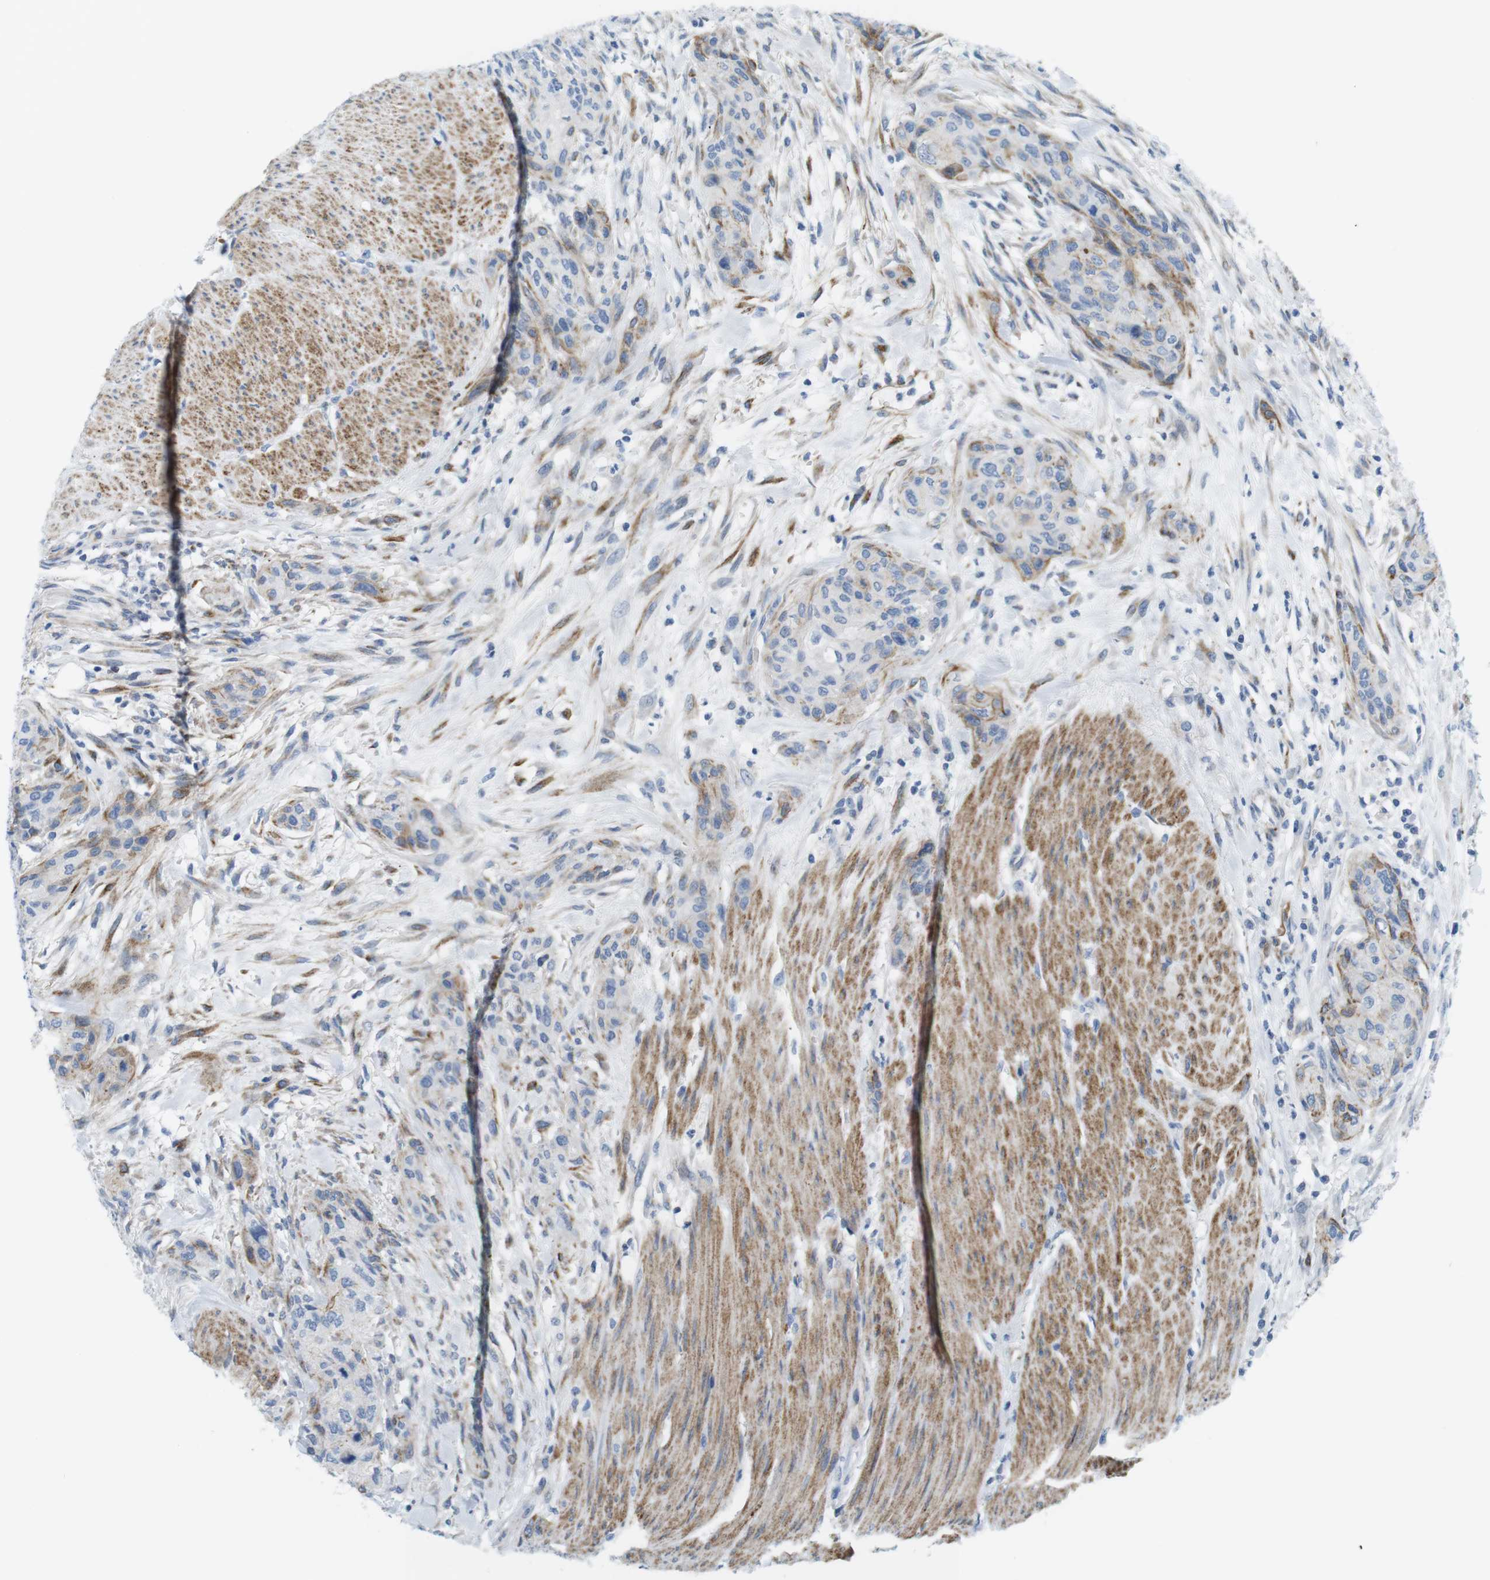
{"staining": {"intensity": "moderate", "quantity": "<25%", "location": "cytoplasmic/membranous"}, "tissue": "urothelial cancer", "cell_type": "Tumor cells", "image_type": "cancer", "snomed": [{"axis": "morphology", "description": "Urothelial carcinoma, High grade"}, {"axis": "topography", "description": "Urinary bladder"}], "caption": "Brown immunohistochemical staining in human urothelial carcinoma (high-grade) reveals moderate cytoplasmic/membranous positivity in about <25% of tumor cells.", "gene": "MYH9", "patient": {"sex": "male", "age": 35}}